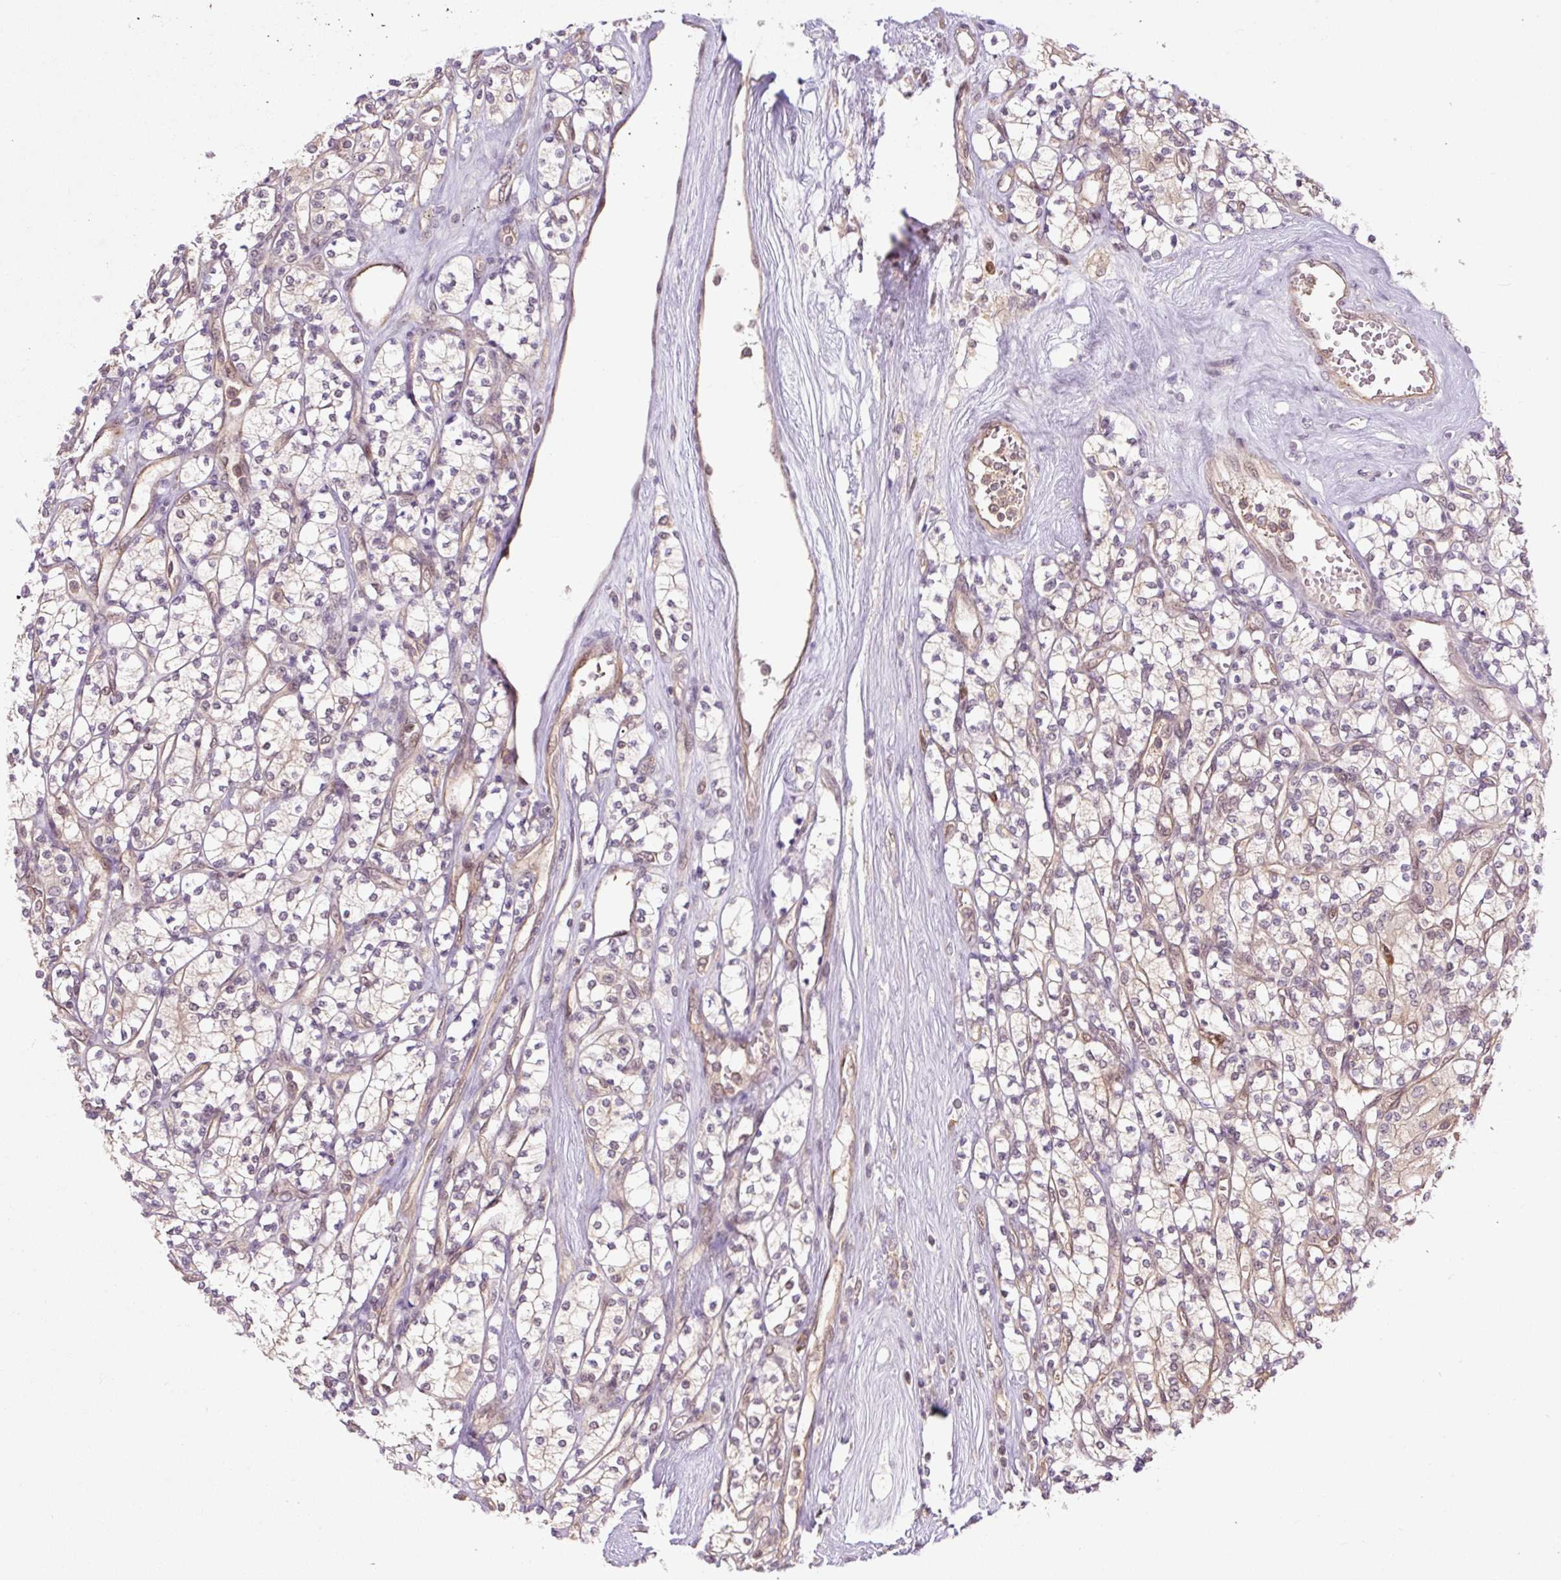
{"staining": {"intensity": "weak", "quantity": "<25%", "location": "cytoplasmic/membranous"}, "tissue": "renal cancer", "cell_type": "Tumor cells", "image_type": "cancer", "snomed": [{"axis": "morphology", "description": "Adenocarcinoma, NOS"}, {"axis": "topography", "description": "Kidney"}], "caption": "DAB (3,3'-diaminobenzidine) immunohistochemical staining of renal cancer (adenocarcinoma) shows no significant positivity in tumor cells.", "gene": "TPT1", "patient": {"sex": "male", "age": 77}}